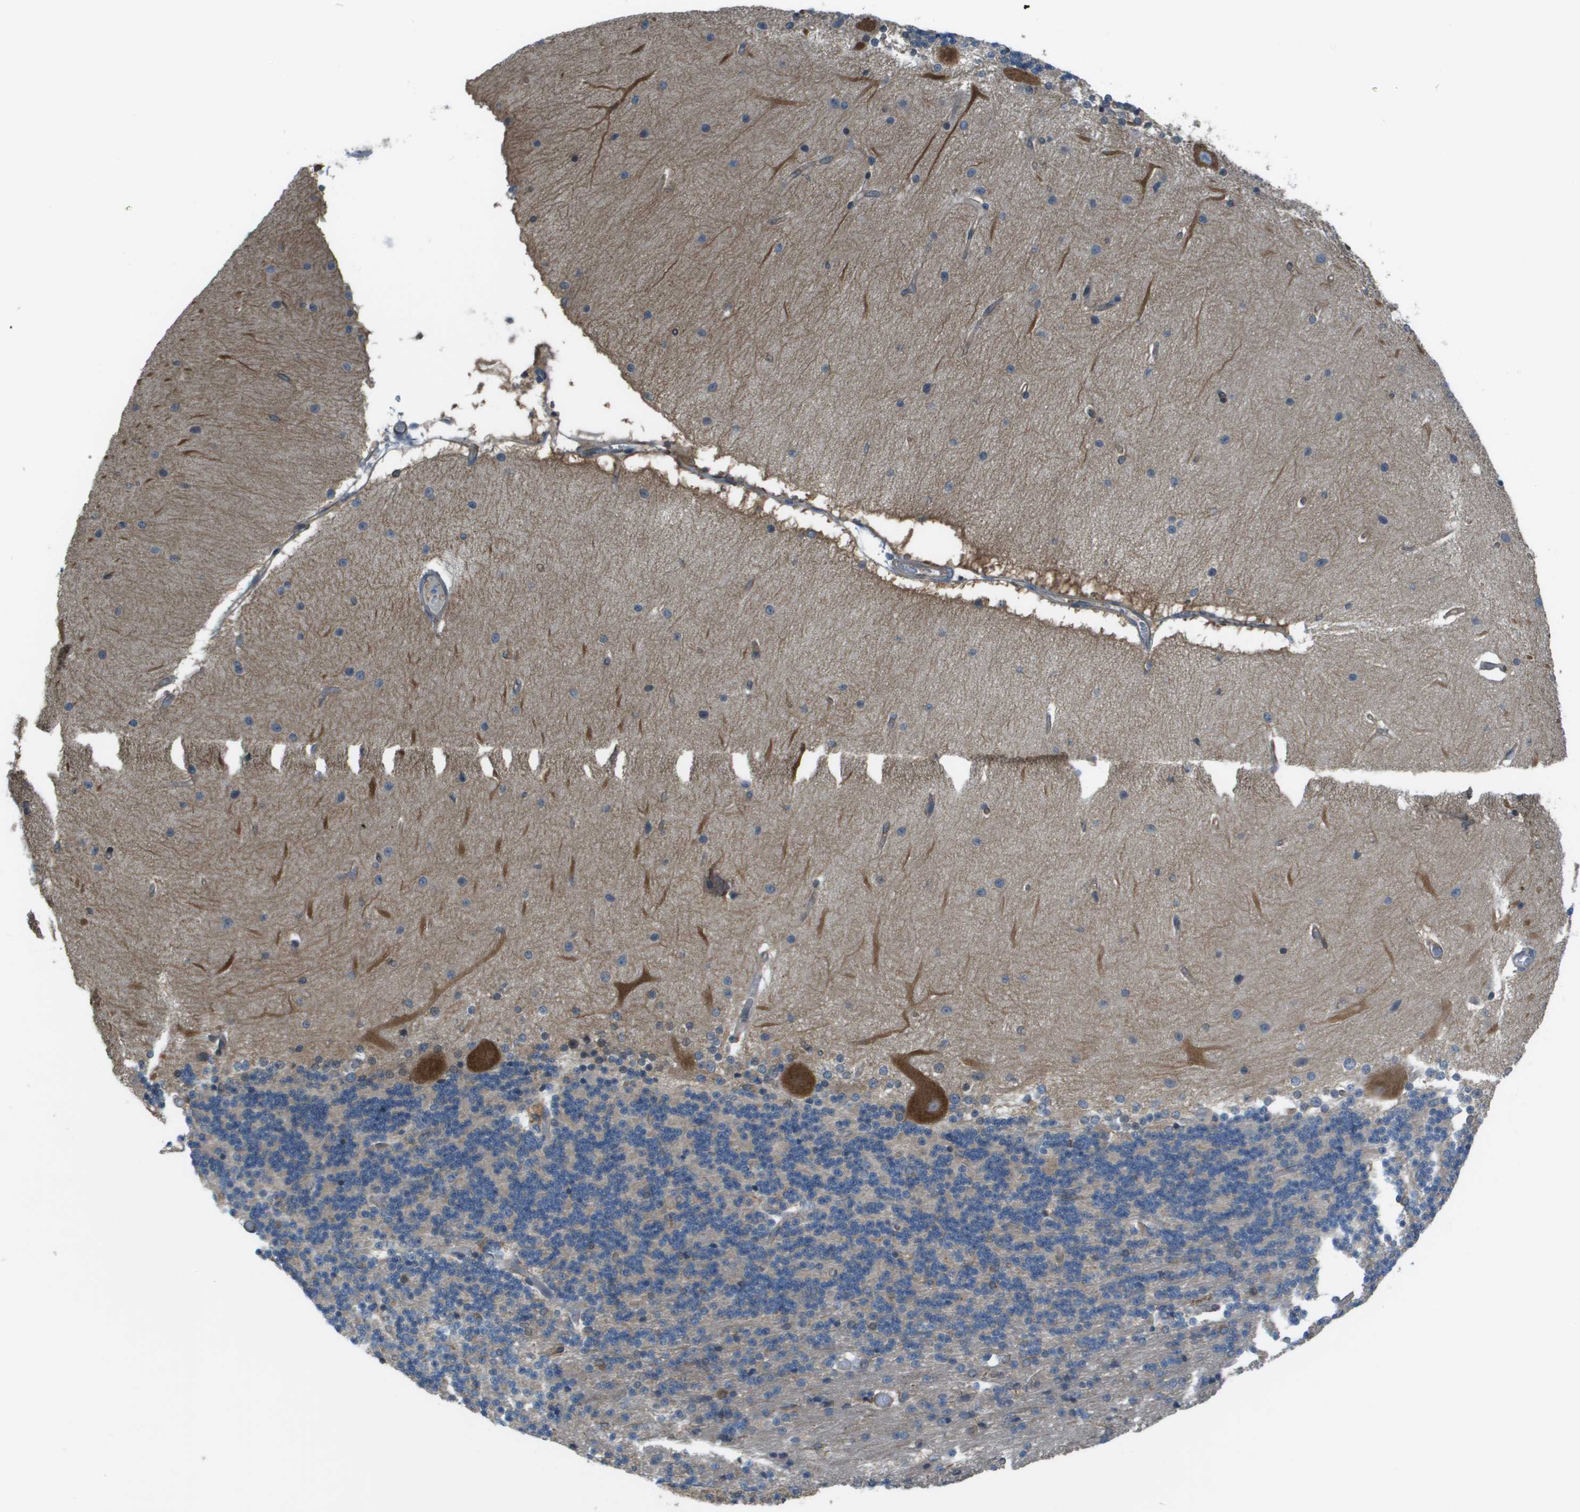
{"staining": {"intensity": "weak", "quantity": "<25%", "location": "cytoplasmic/membranous"}, "tissue": "cerebellum", "cell_type": "Cells in granular layer", "image_type": "normal", "snomed": [{"axis": "morphology", "description": "Normal tissue, NOS"}, {"axis": "topography", "description": "Cerebellum"}], "caption": "Histopathology image shows no significant protein expression in cells in granular layer of benign cerebellum.", "gene": "CORO1B", "patient": {"sex": "female", "age": 54}}